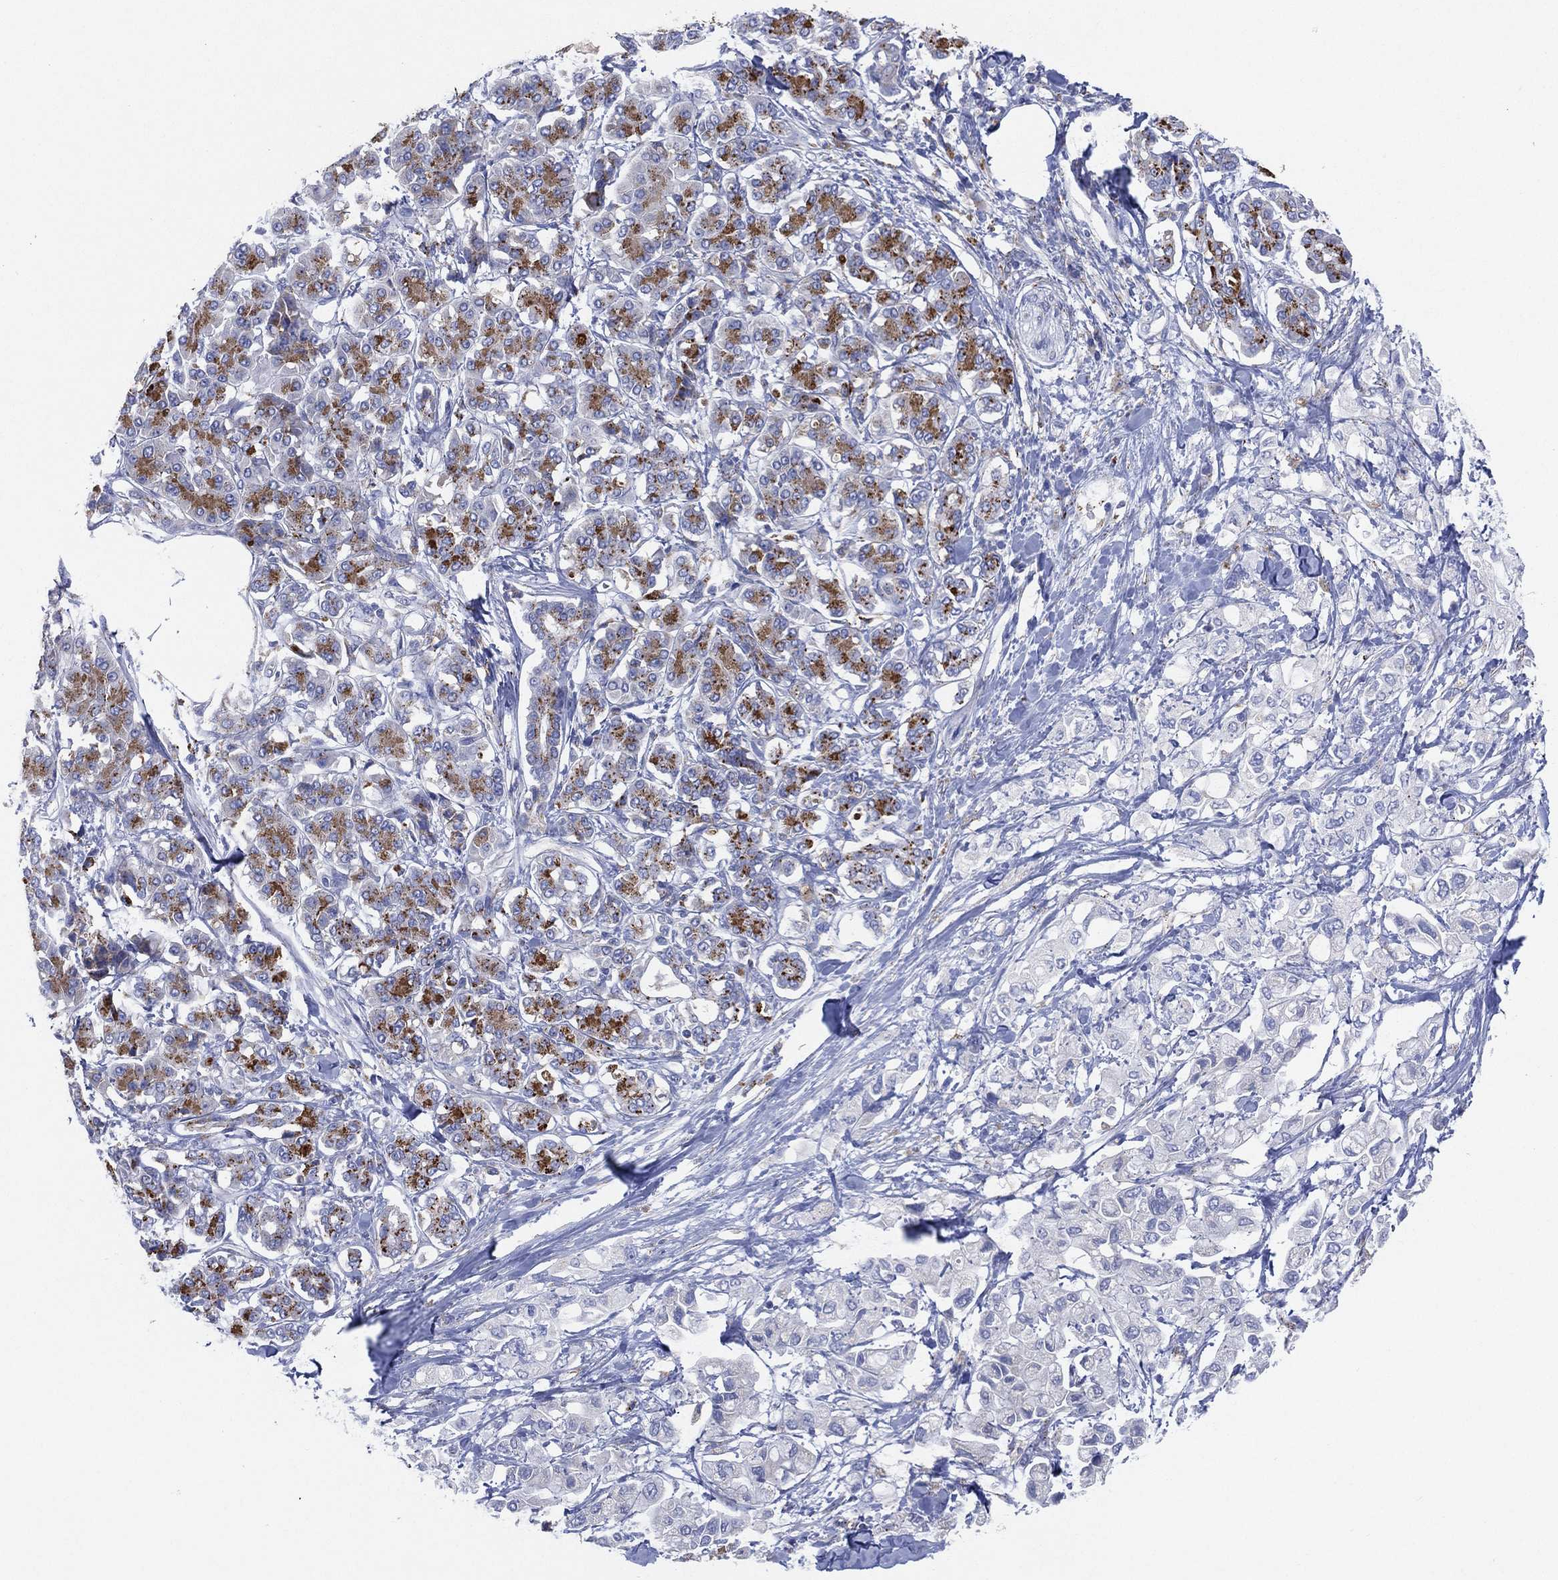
{"staining": {"intensity": "negative", "quantity": "none", "location": "none"}, "tissue": "pancreatic cancer", "cell_type": "Tumor cells", "image_type": "cancer", "snomed": [{"axis": "morphology", "description": "Adenocarcinoma, NOS"}, {"axis": "topography", "description": "Pancreas"}], "caption": "Immunohistochemical staining of human pancreatic cancer (adenocarcinoma) exhibits no significant expression in tumor cells. (DAB (3,3'-diaminobenzidine) IHC visualized using brightfield microscopy, high magnification).", "gene": "GALNS", "patient": {"sex": "female", "age": 56}}